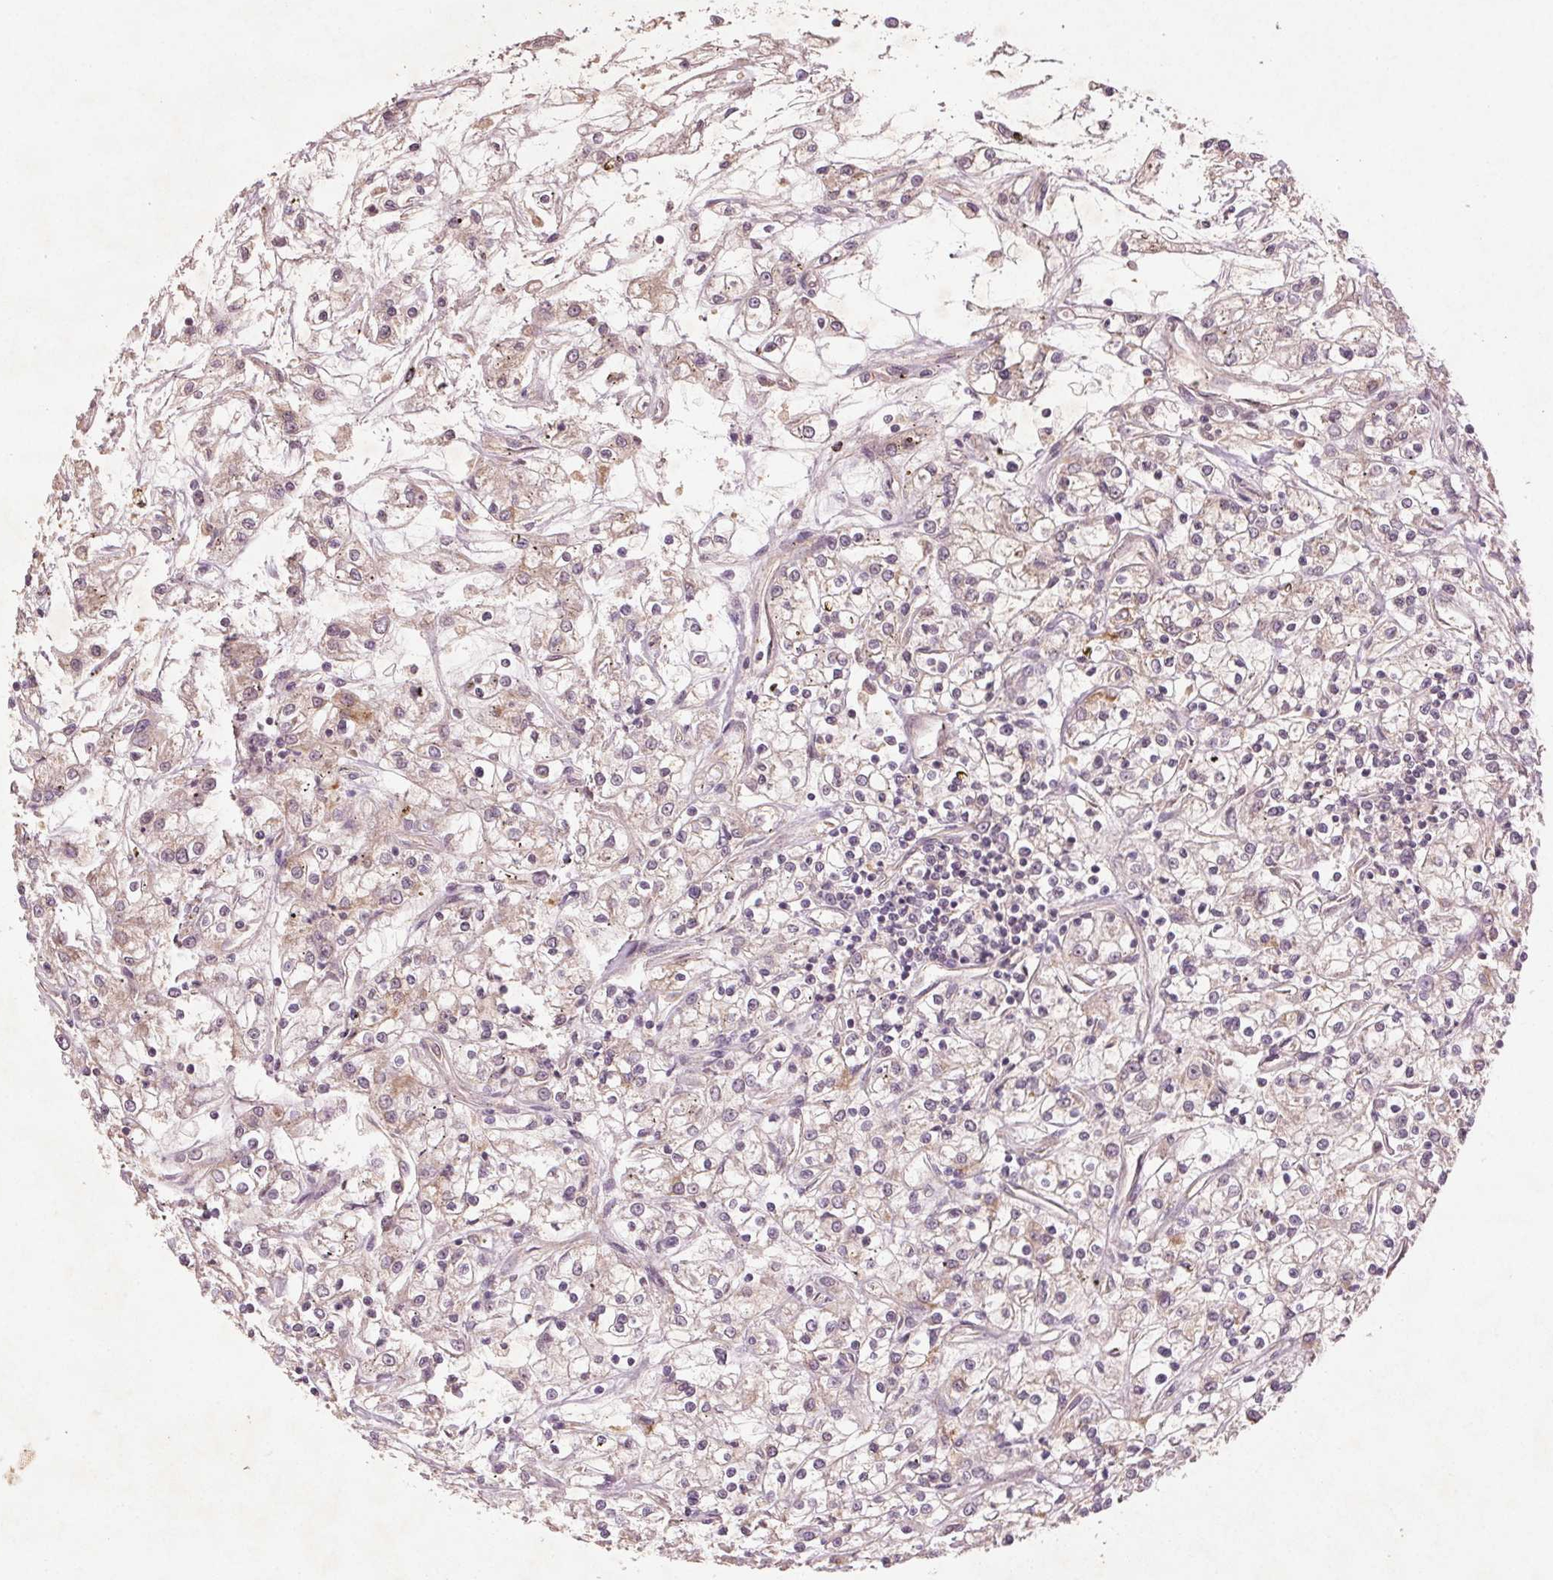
{"staining": {"intensity": "weak", "quantity": "25%-75%", "location": "cytoplasmic/membranous"}, "tissue": "renal cancer", "cell_type": "Tumor cells", "image_type": "cancer", "snomed": [{"axis": "morphology", "description": "Adenocarcinoma, NOS"}, {"axis": "topography", "description": "Kidney"}], "caption": "Renal adenocarcinoma stained for a protein displays weak cytoplasmic/membranous positivity in tumor cells.", "gene": "SMLR1", "patient": {"sex": "female", "age": 59}}